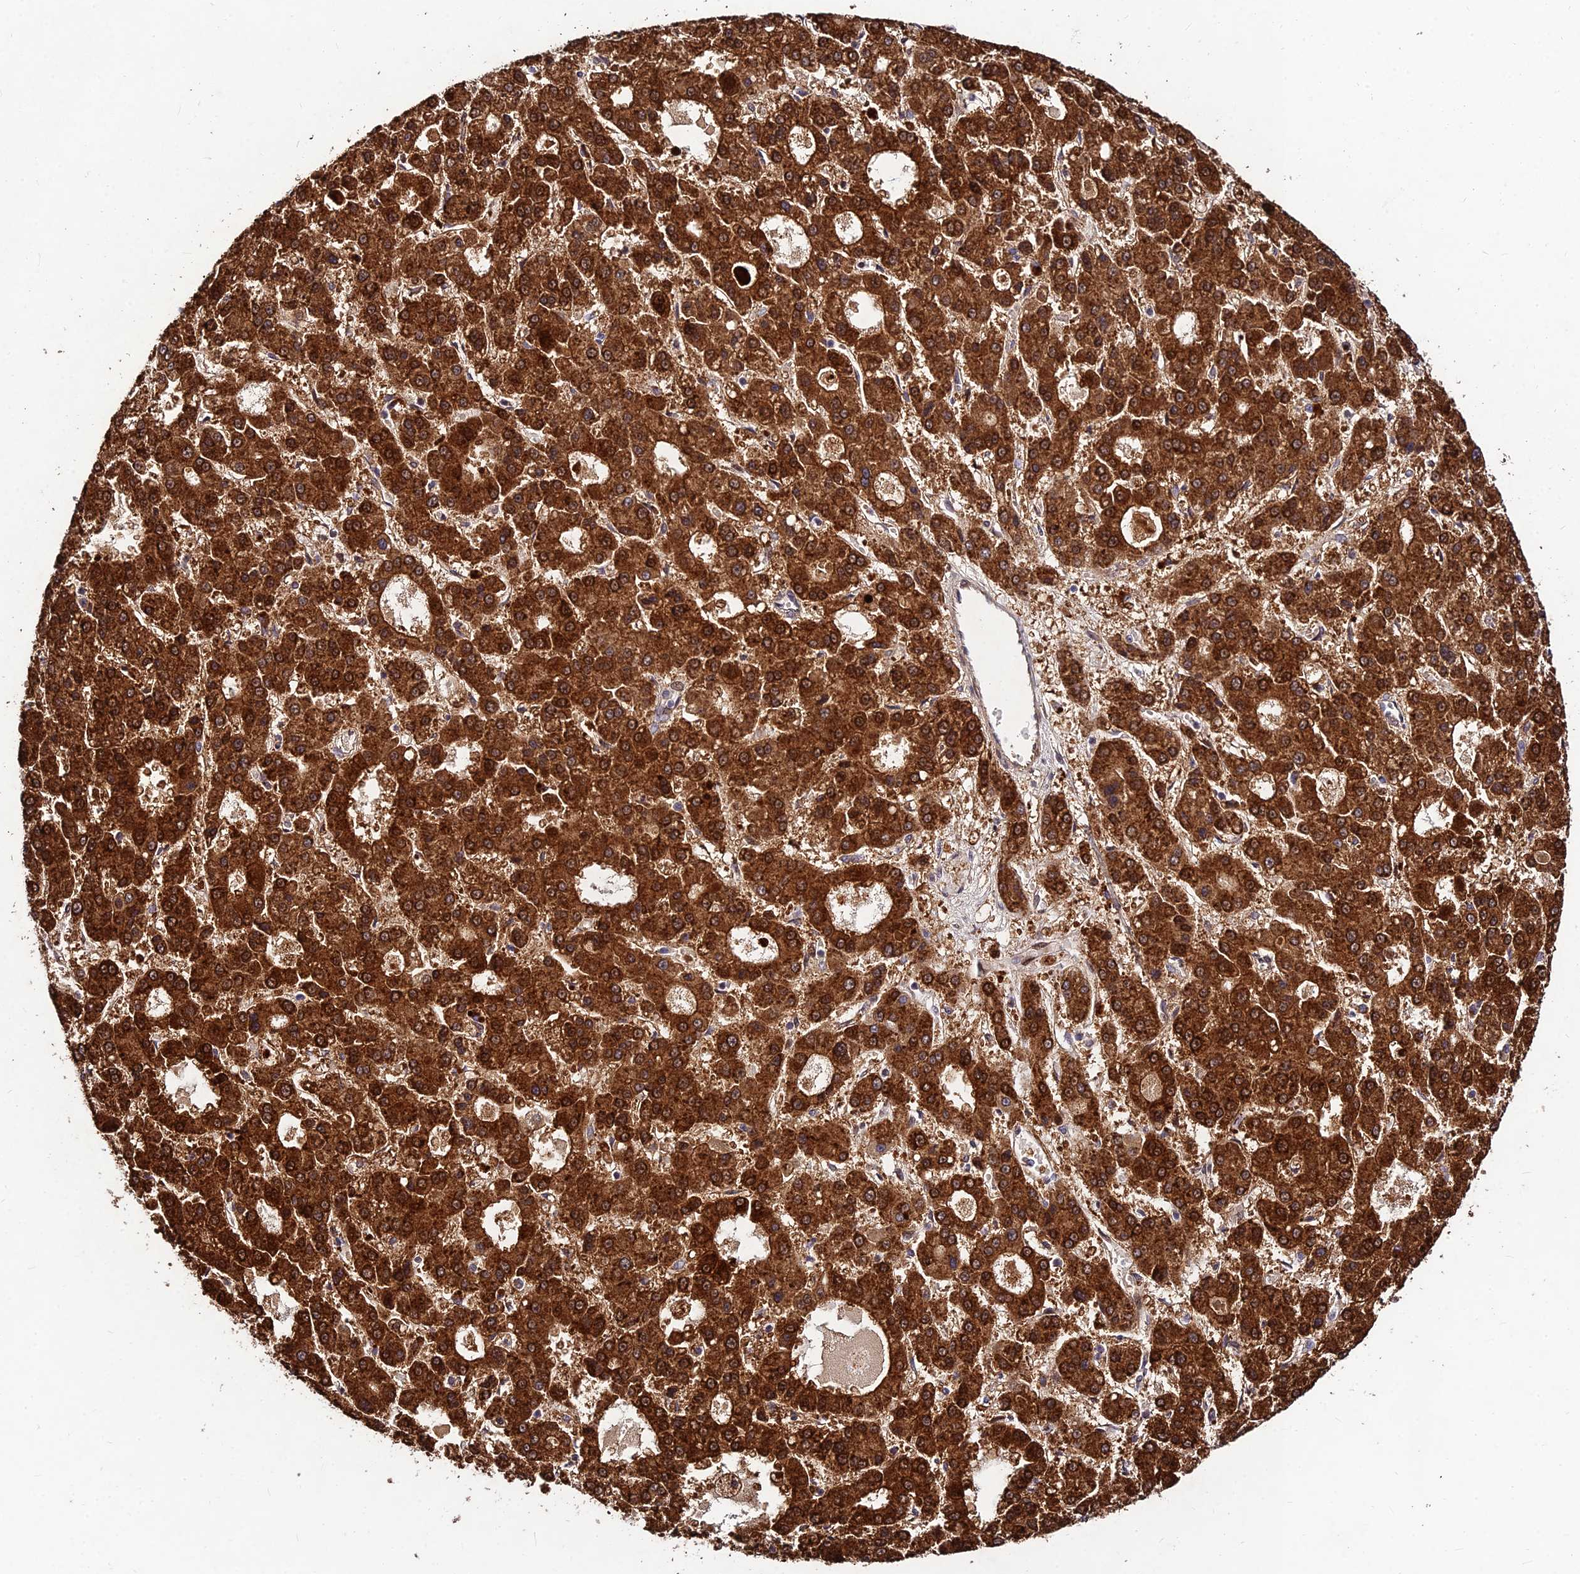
{"staining": {"intensity": "strong", "quantity": ">75%", "location": "cytoplasmic/membranous,nuclear"}, "tissue": "liver cancer", "cell_type": "Tumor cells", "image_type": "cancer", "snomed": [{"axis": "morphology", "description": "Carcinoma, Hepatocellular, NOS"}, {"axis": "topography", "description": "Liver"}], "caption": "Immunohistochemical staining of human liver hepatocellular carcinoma shows high levels of strong cytoplasmic/membranous and nuclear protein staining in approximately >75% of tumor cells.", "gene": "MKKS", "patient": {"sex": "male", "age": 70}}